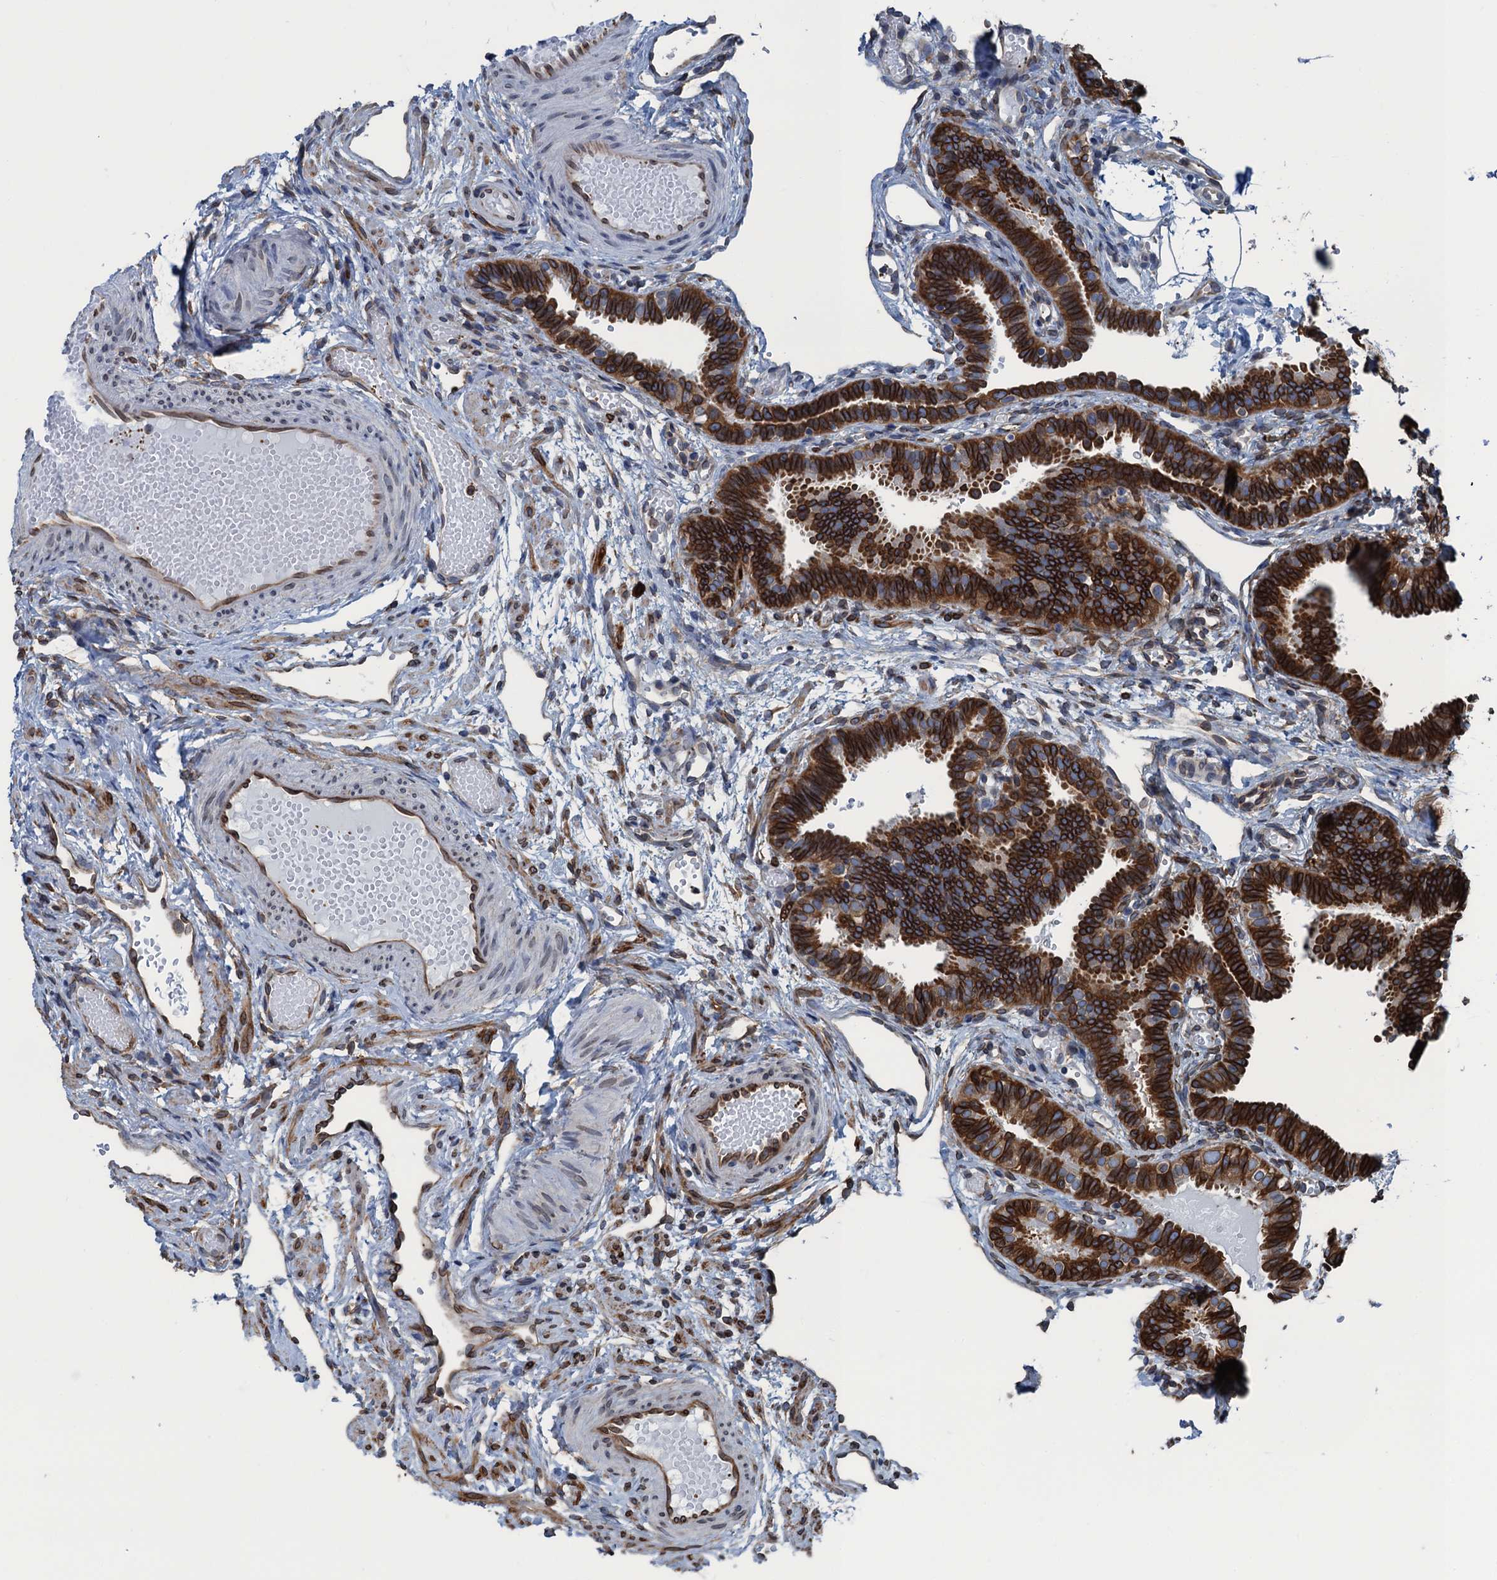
{"staining": {"intensity": "strong", "quantity": ">75%", "location": "cytoplasmic/membranous"}, "tissue": "fallopian tube", "cell_type": "Glandular cells", "image_type": "normal", "snomed": [{"axis": "morphology", "description": "Normal tissue, NOS"}, {"axis": "topography", "description": "Fallopian tube"}], "caption": "Benign fallopian tube shows strong cytoplasmic/membranous positivity in about >75% of glandular cells, visualized by immunohistochemistry. (Brightfield microscopy of DAB IHC at high magnification).", "gene": "TMEM205", "patient": {"sex": "female", "age": 37}}